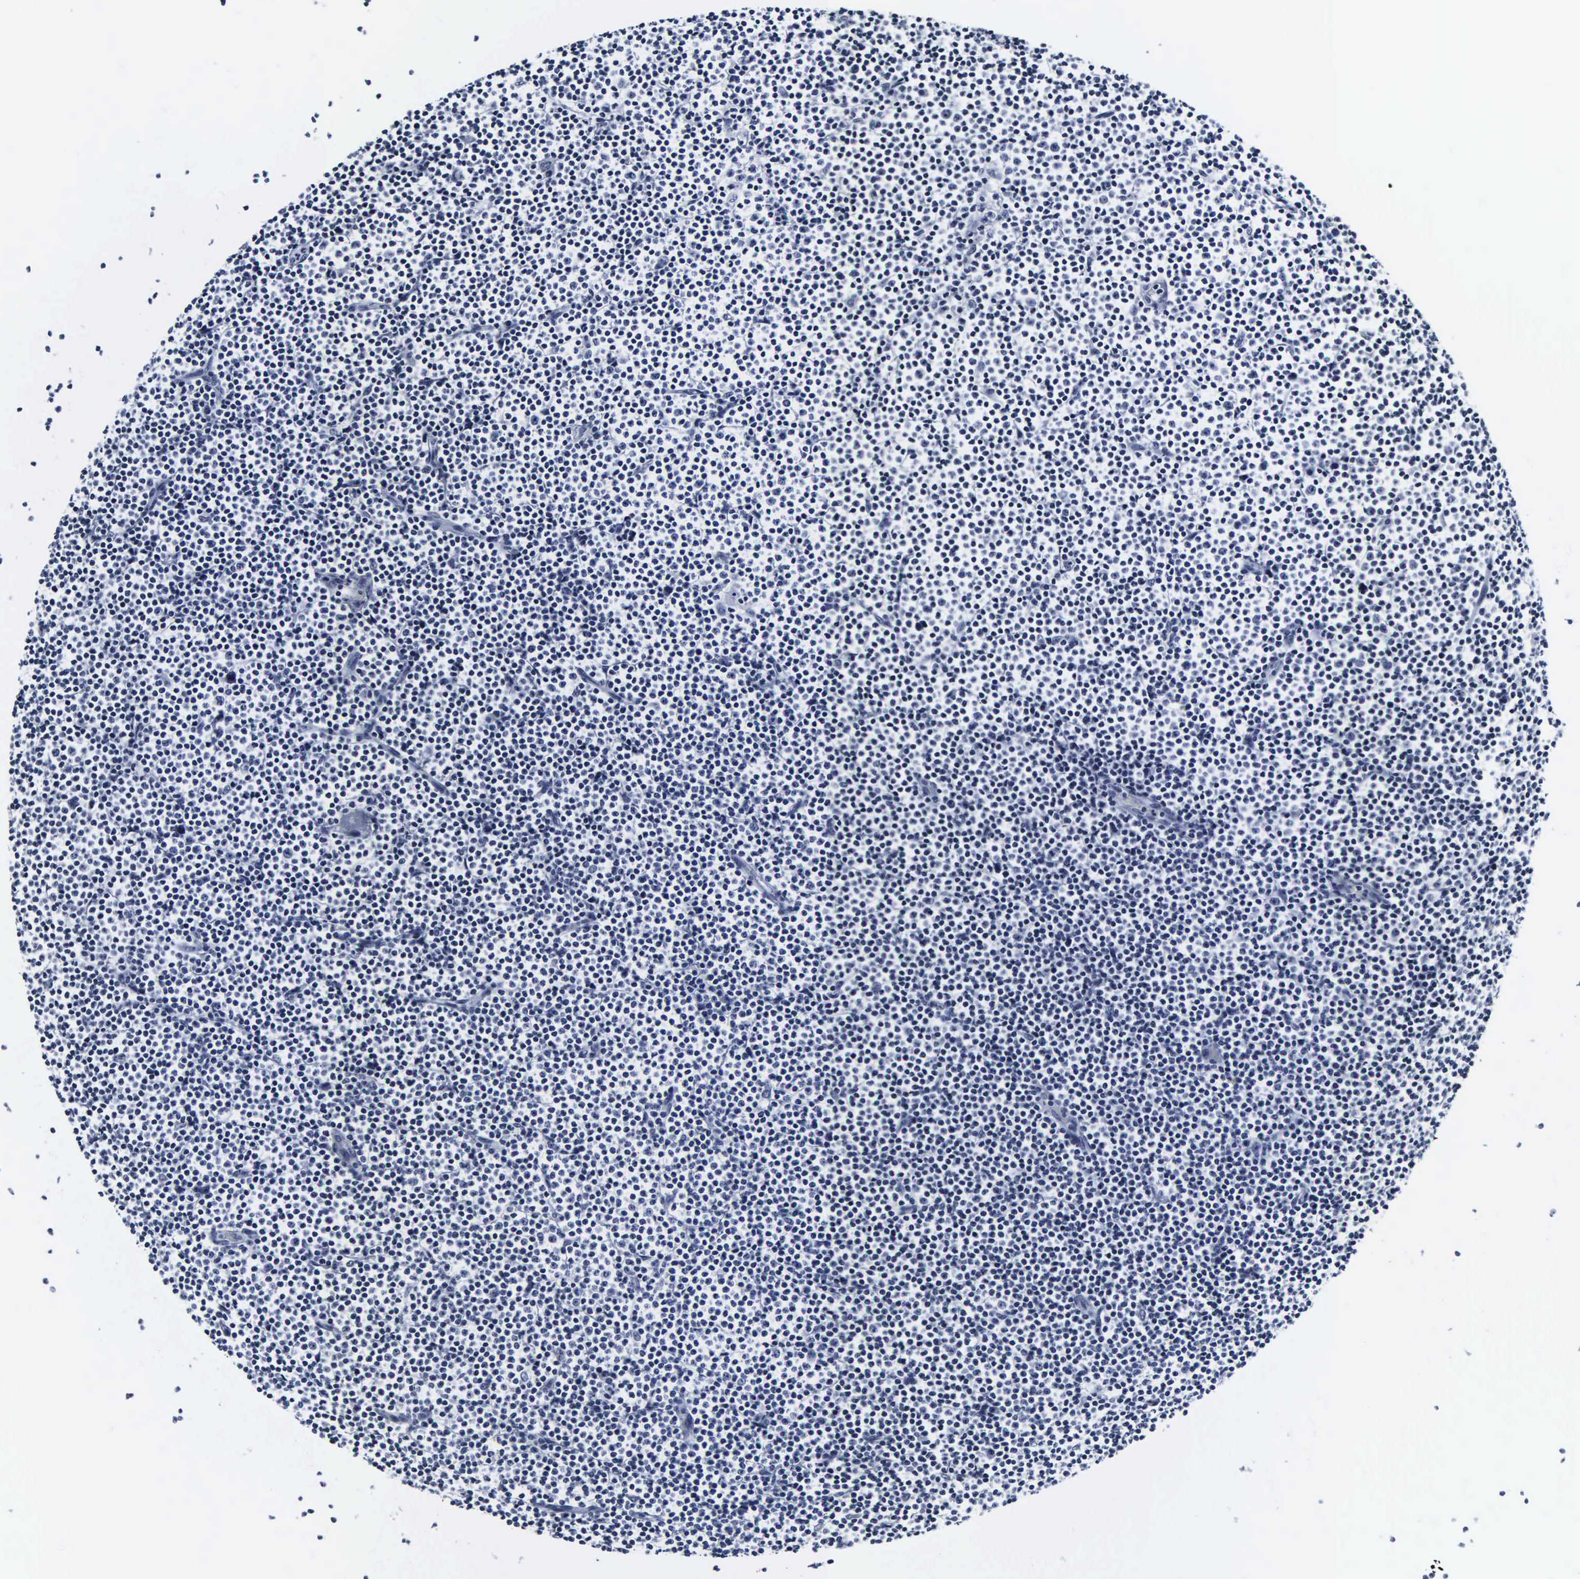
{"staining": {"intensity": "negative", "quantity": "none", "location": "none"}, "tissue": "lymphoma", "cell_type": "Tumor cells", "image_type": "cancer", "snomed": [{"axis": "morphology", "description": "Malignant lymphoma, non-Hodgkin's type, Low grade"}, {"axis": "topography", "description": "Lymph node"}], "caption": "High power microscopy micrograph of an IHC photomicrograph of low-grade malignant lymphoma, non-Hodgkin's type, revealing no significant staining in tumor cells. Nuclei are stained in blue.", "gene": "DGCR2", "patient": {"sex": "female", "age": 69}}